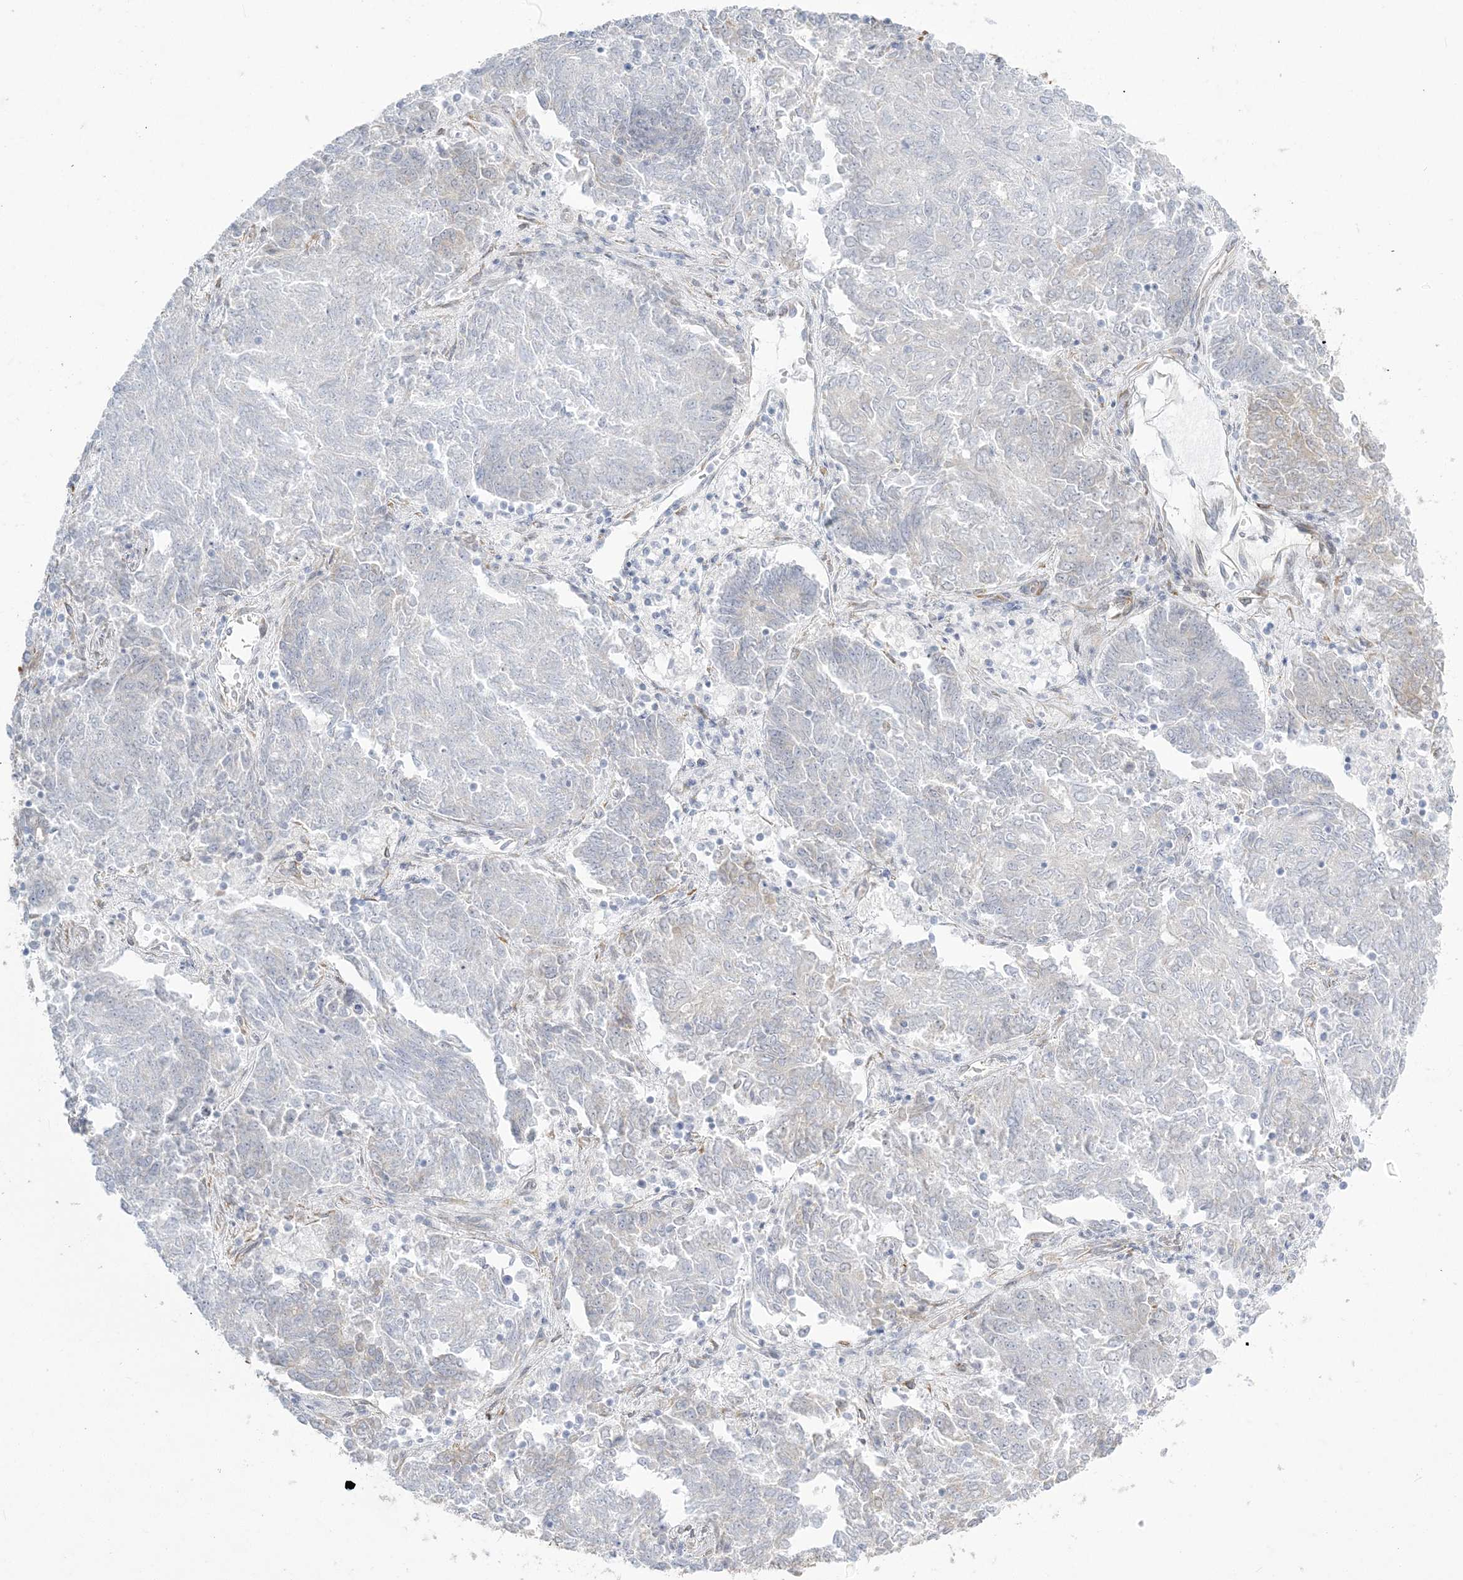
{"staining": {"intensity": "negative", "quantity": "none", "location": "none"}, "tissue": "endometrial cancer", "cell_type": "Tumor cells", "image_type": "cancer", "snomed": [{"axis": "morphology", "description": "Adenocarcinoma, NOS"}, {"axis": "topography", "description": "Endometrium"}], "caption": "An image of adenocarcinoma (endometrial) stained for a protein demonstrates no brown staining in tumor cells. The staining is performed using DAB brown chromogen with nuclei counter-stained in using hematoxylin.", "gene": "ZC3H6", "patient": {"sex": "female", "age": 80}}